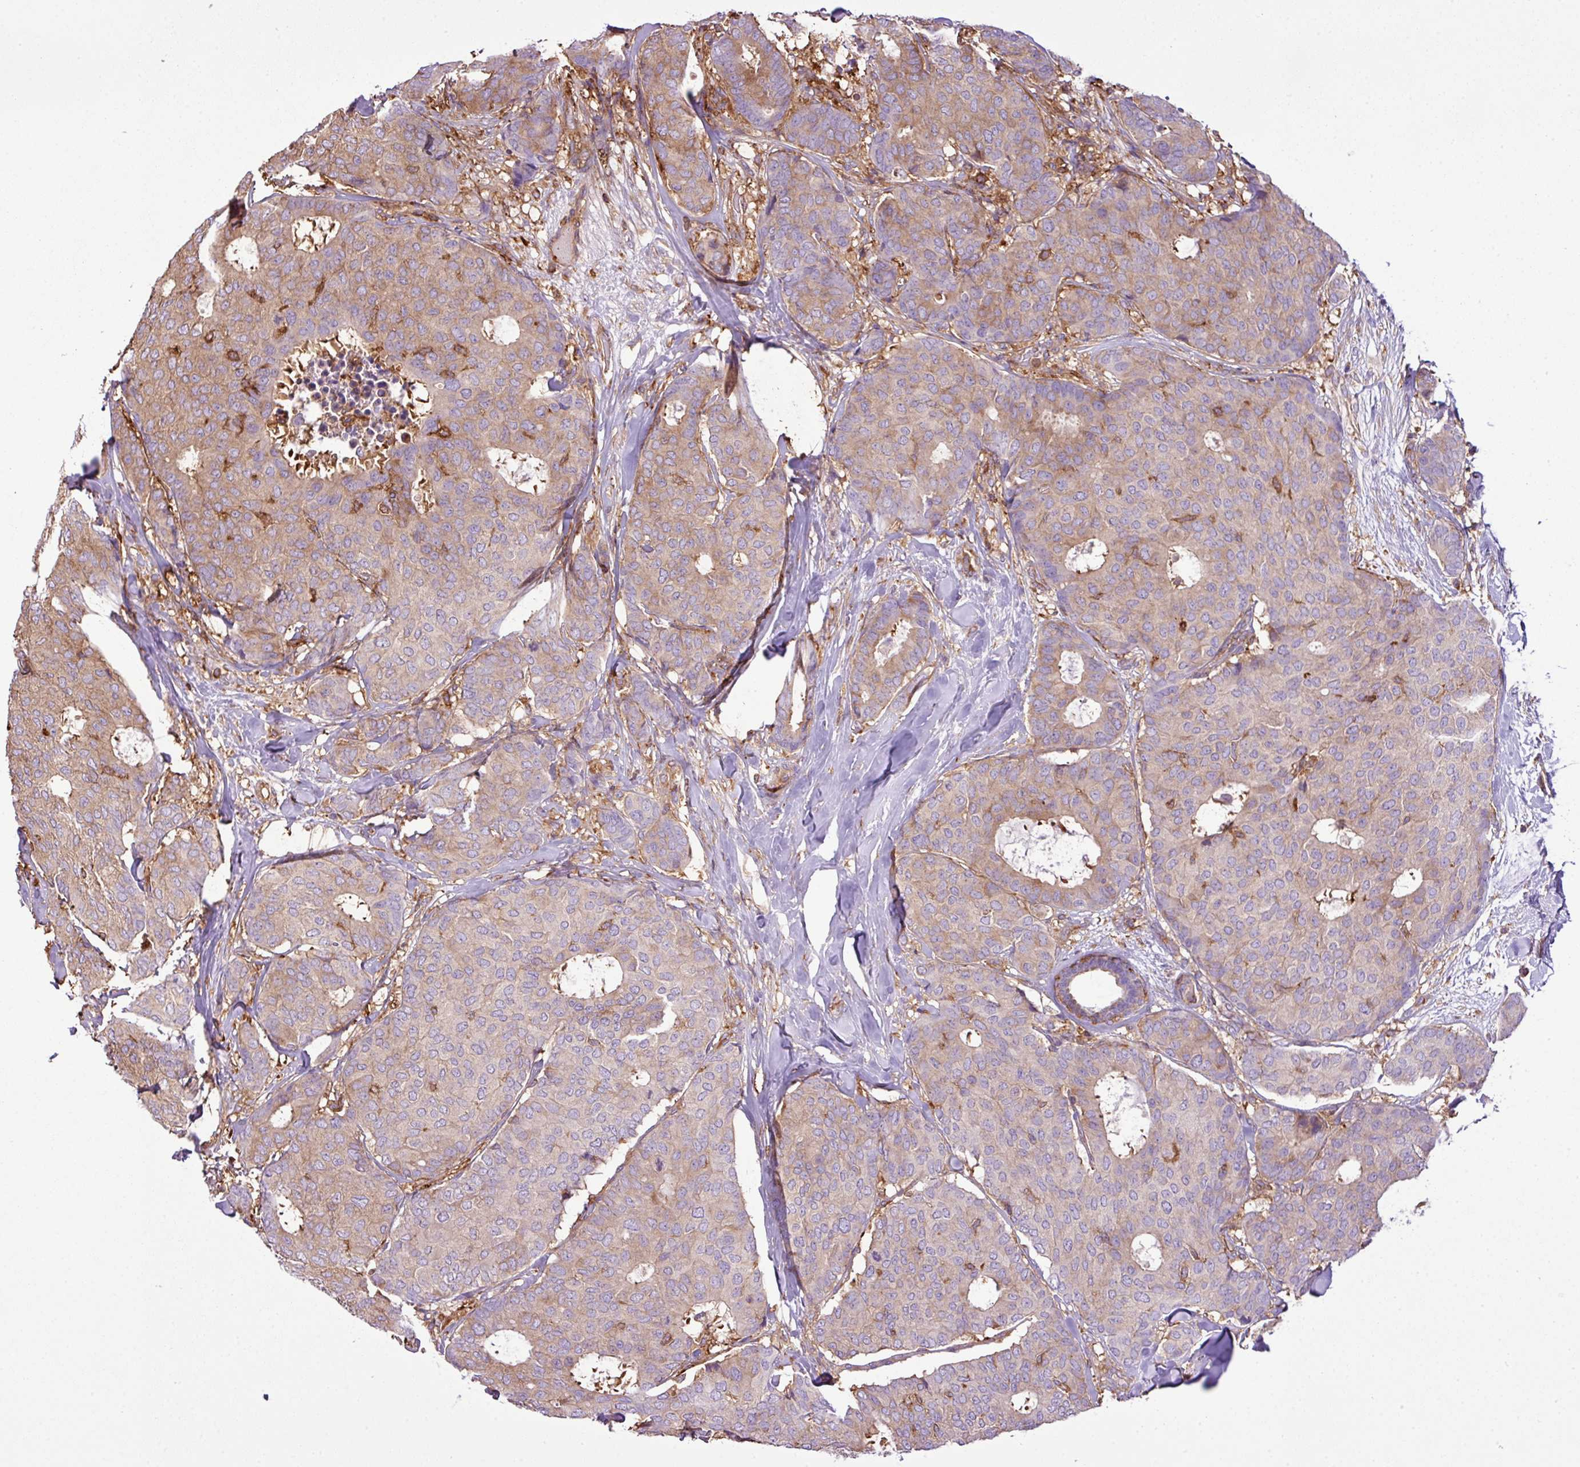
{"staining": {"intensity": "weak", "quantity": ">75%", "location": "cytoplasmic/membranous"}, "tissue": "breast cancer", "cell_type": "Tumor cells", "image_type": "cancer", "snomed": [{"axis": "morphology", "description": "Duct carcinoma"}, {"axis": "topography", "description": "Breast"}], "caption": "Intraductal carcinoma (breast) was stained to show a protein in brown. There is low levels of weak cytoplasmic/membranous expression in approximately >75% of tumor cells. (brown staining indicates protein expression, while blue staining denotes nuclei).", "gene": "PGAP6", "patient": {"sex": "female", "age": 75}}